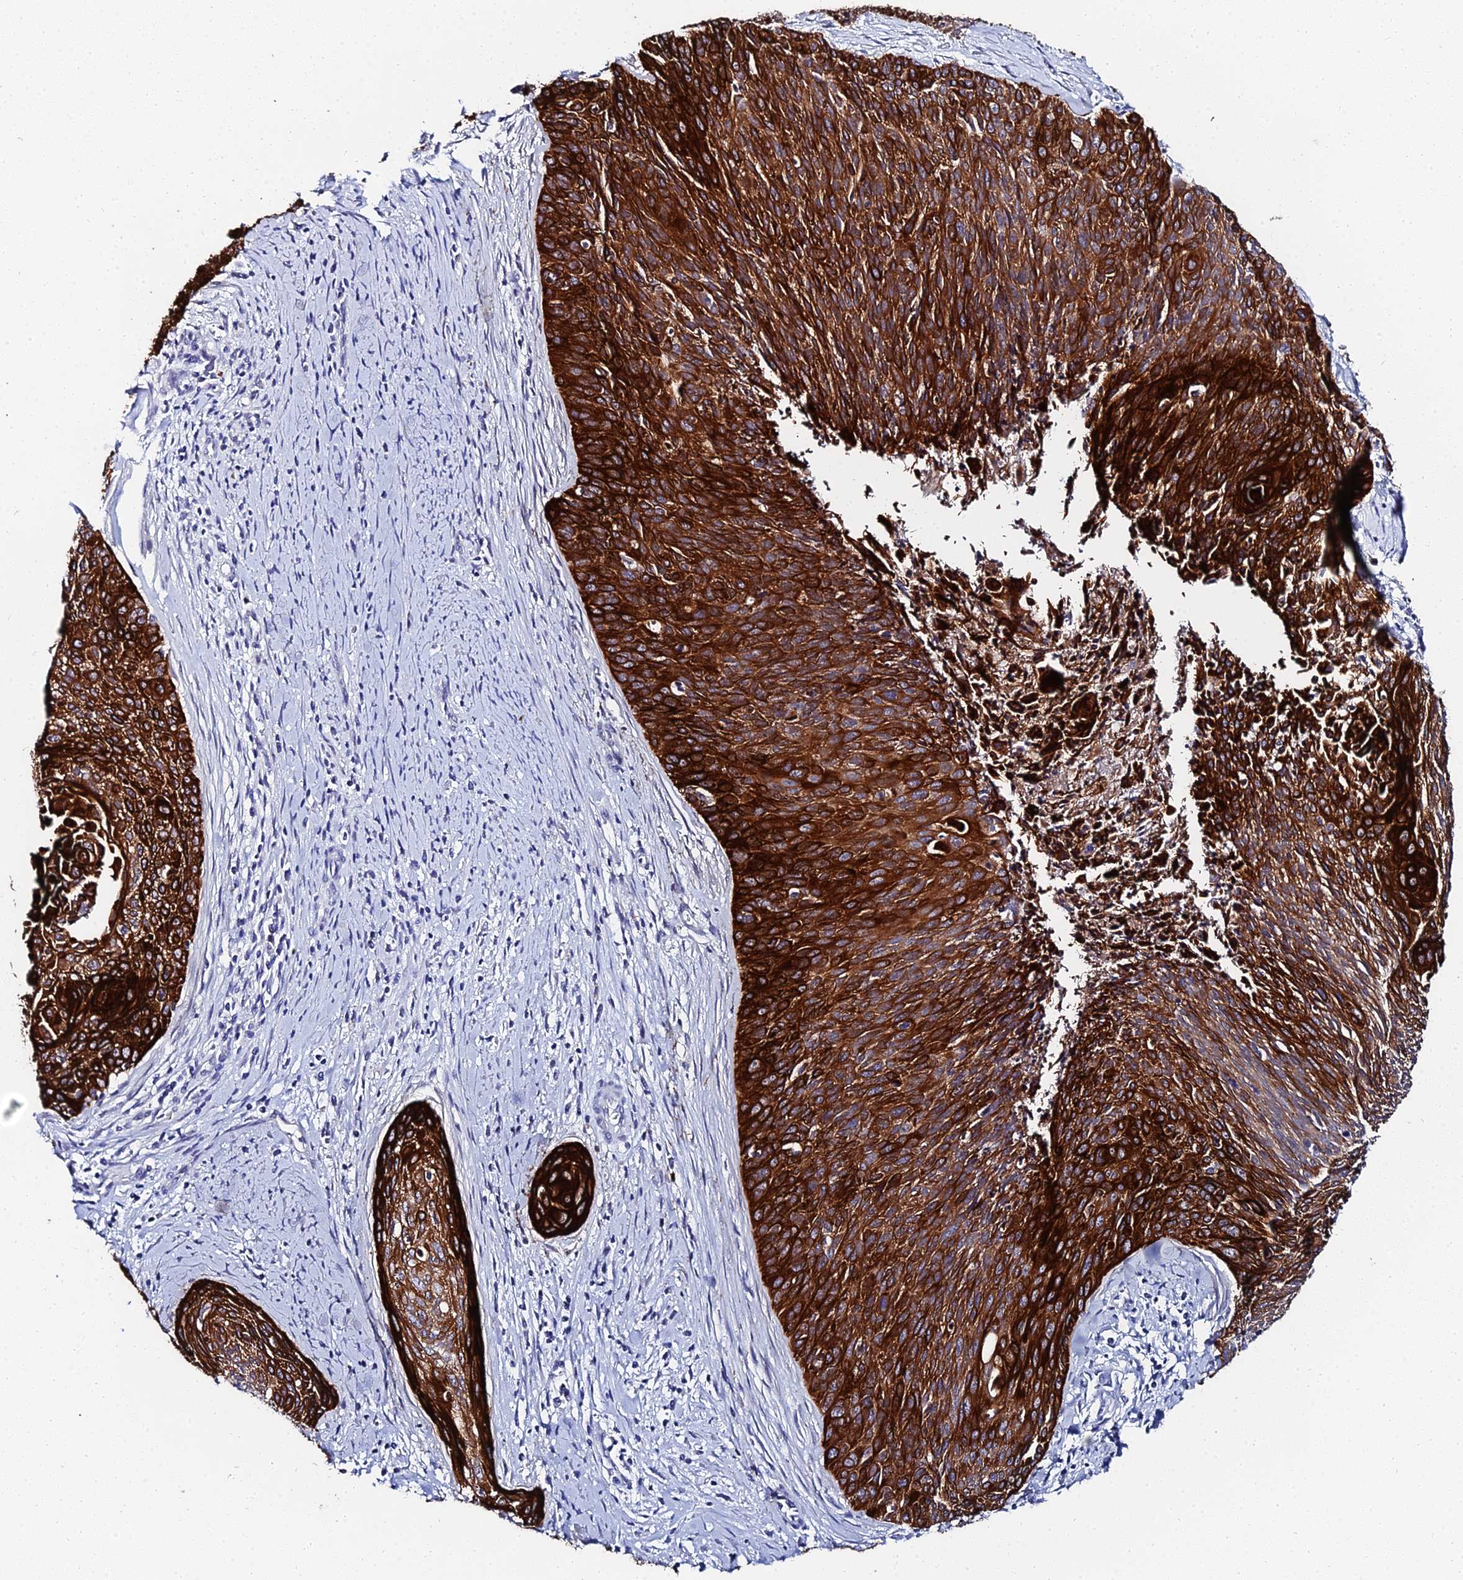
{"staining": {"intensity": "strong", "quantity": ">75%", "location": "cytoplasmic/membranous"}, "tissue": "cervical cancer", "cell_type": "Tumor cells", "image_type": "cancer", "snomed": [{"axis": "morphology", "description": "Squamous cell carcinoma, NOS"}, {"axis": "topography", "description": "Cervix"}], "caption": "A brown stain shows strong cytoplasmic/membranous positivity of a protein in cervical cancer tumor cells.", "gene": "KRT17", "patient": {"sex": "female", "age": 55}}